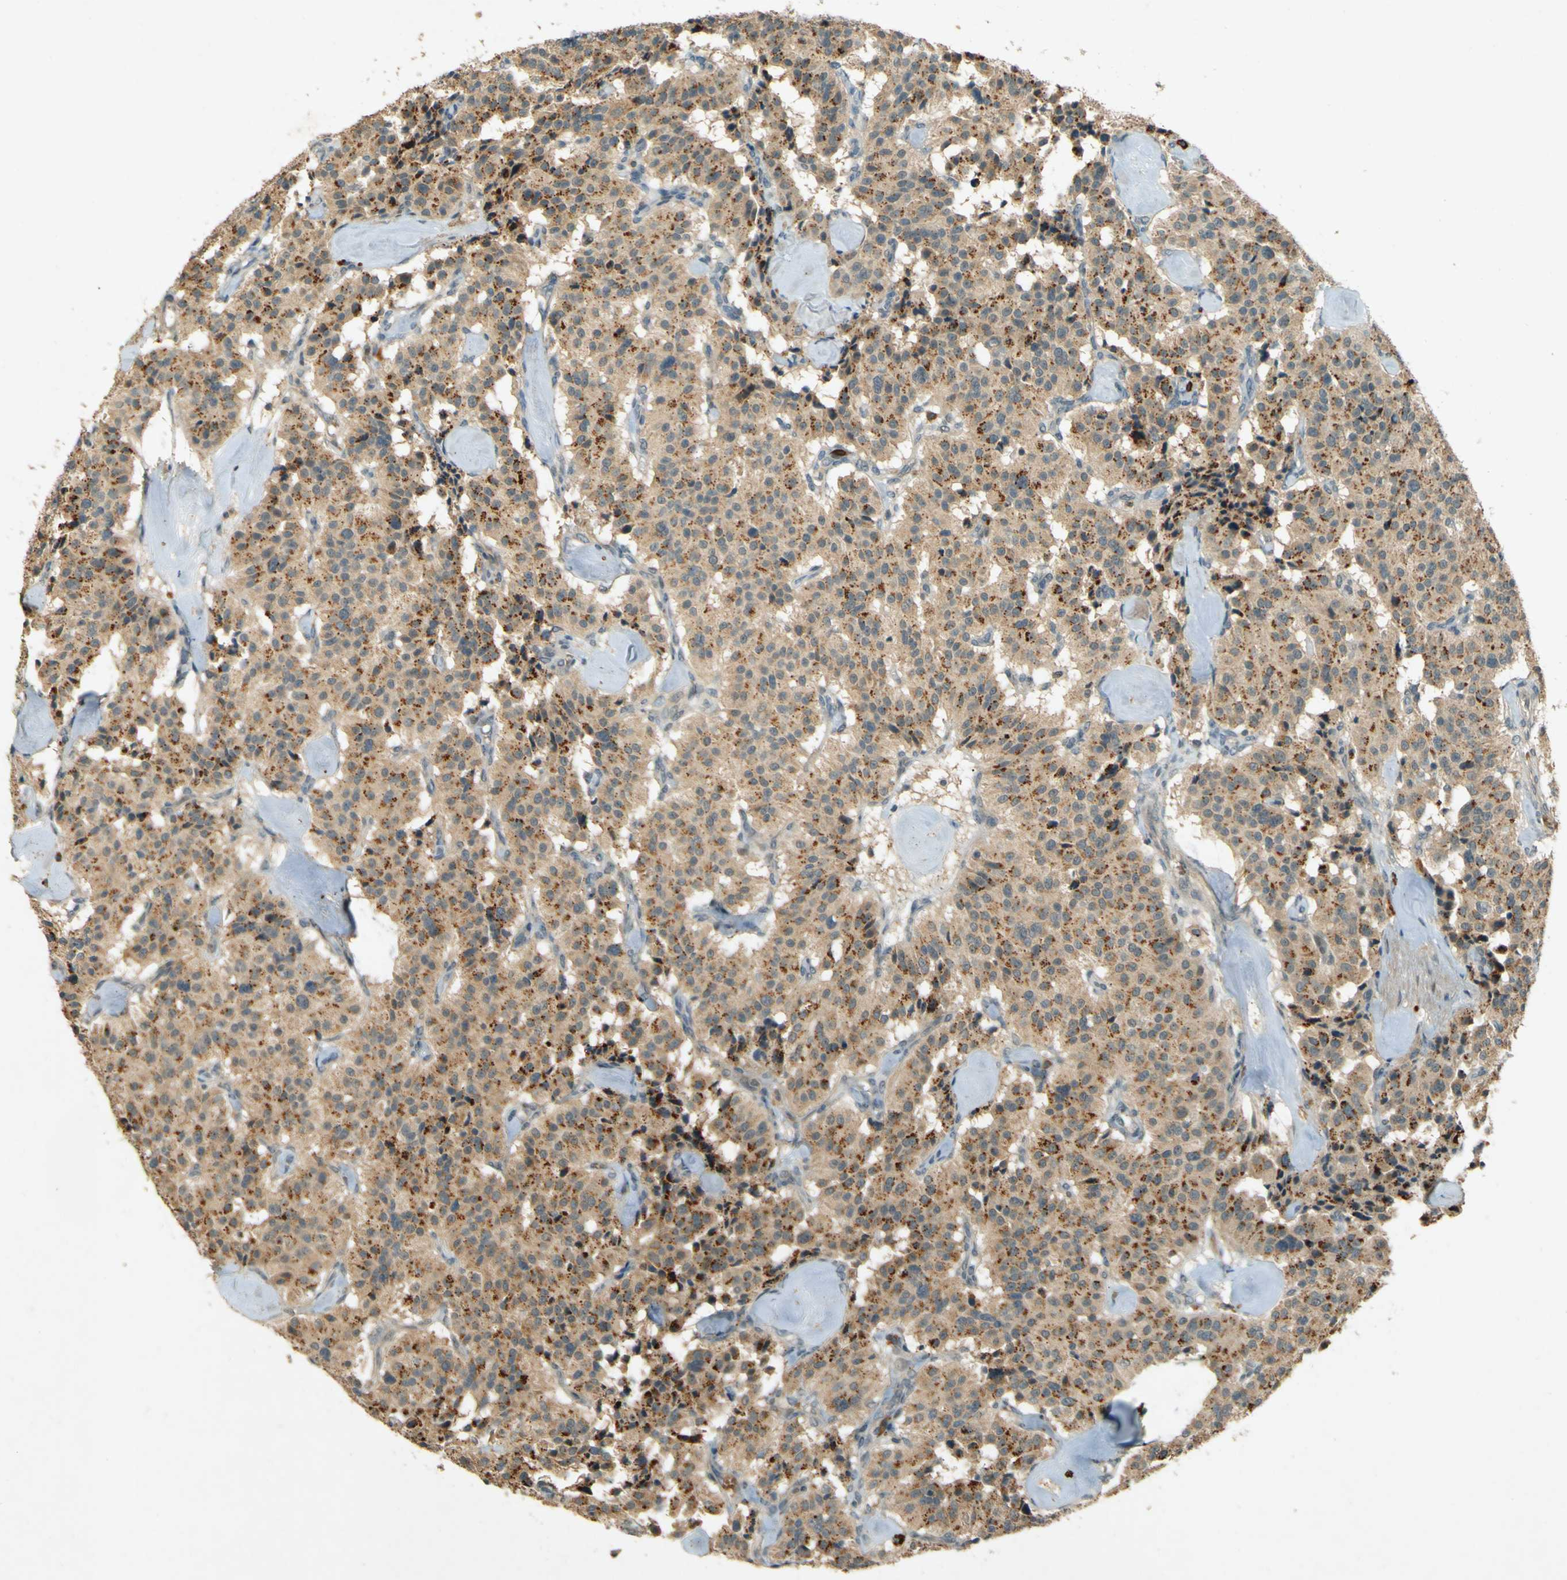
{"staining": {"intensity": "strong", "quantity": "<25%", "location": "cytoplasmic/membranous"}, "tissue": "carcinoid", "cell_type": "Tumor cells", "image_type": "cancer", "snomed": [{"axis": "morphology", "description": "Carcinoid, malignant, NOS"}, {"axis": "topography", "description": "Lung"}], "caption": "Immunohistochemistry (IHC) of carcinoid exhibits medium levels of strong cytoplasmic/membranous expression in approximately <25% of tumor cells. The protein is stained brown, and the nuclei are stained in blue (DAB (3,3'-diaminobenzidine) IHC with brightfield microscopy, high magnification).", "gene": "MPDZ", "patient": {"sex": "male", "age": 30}}